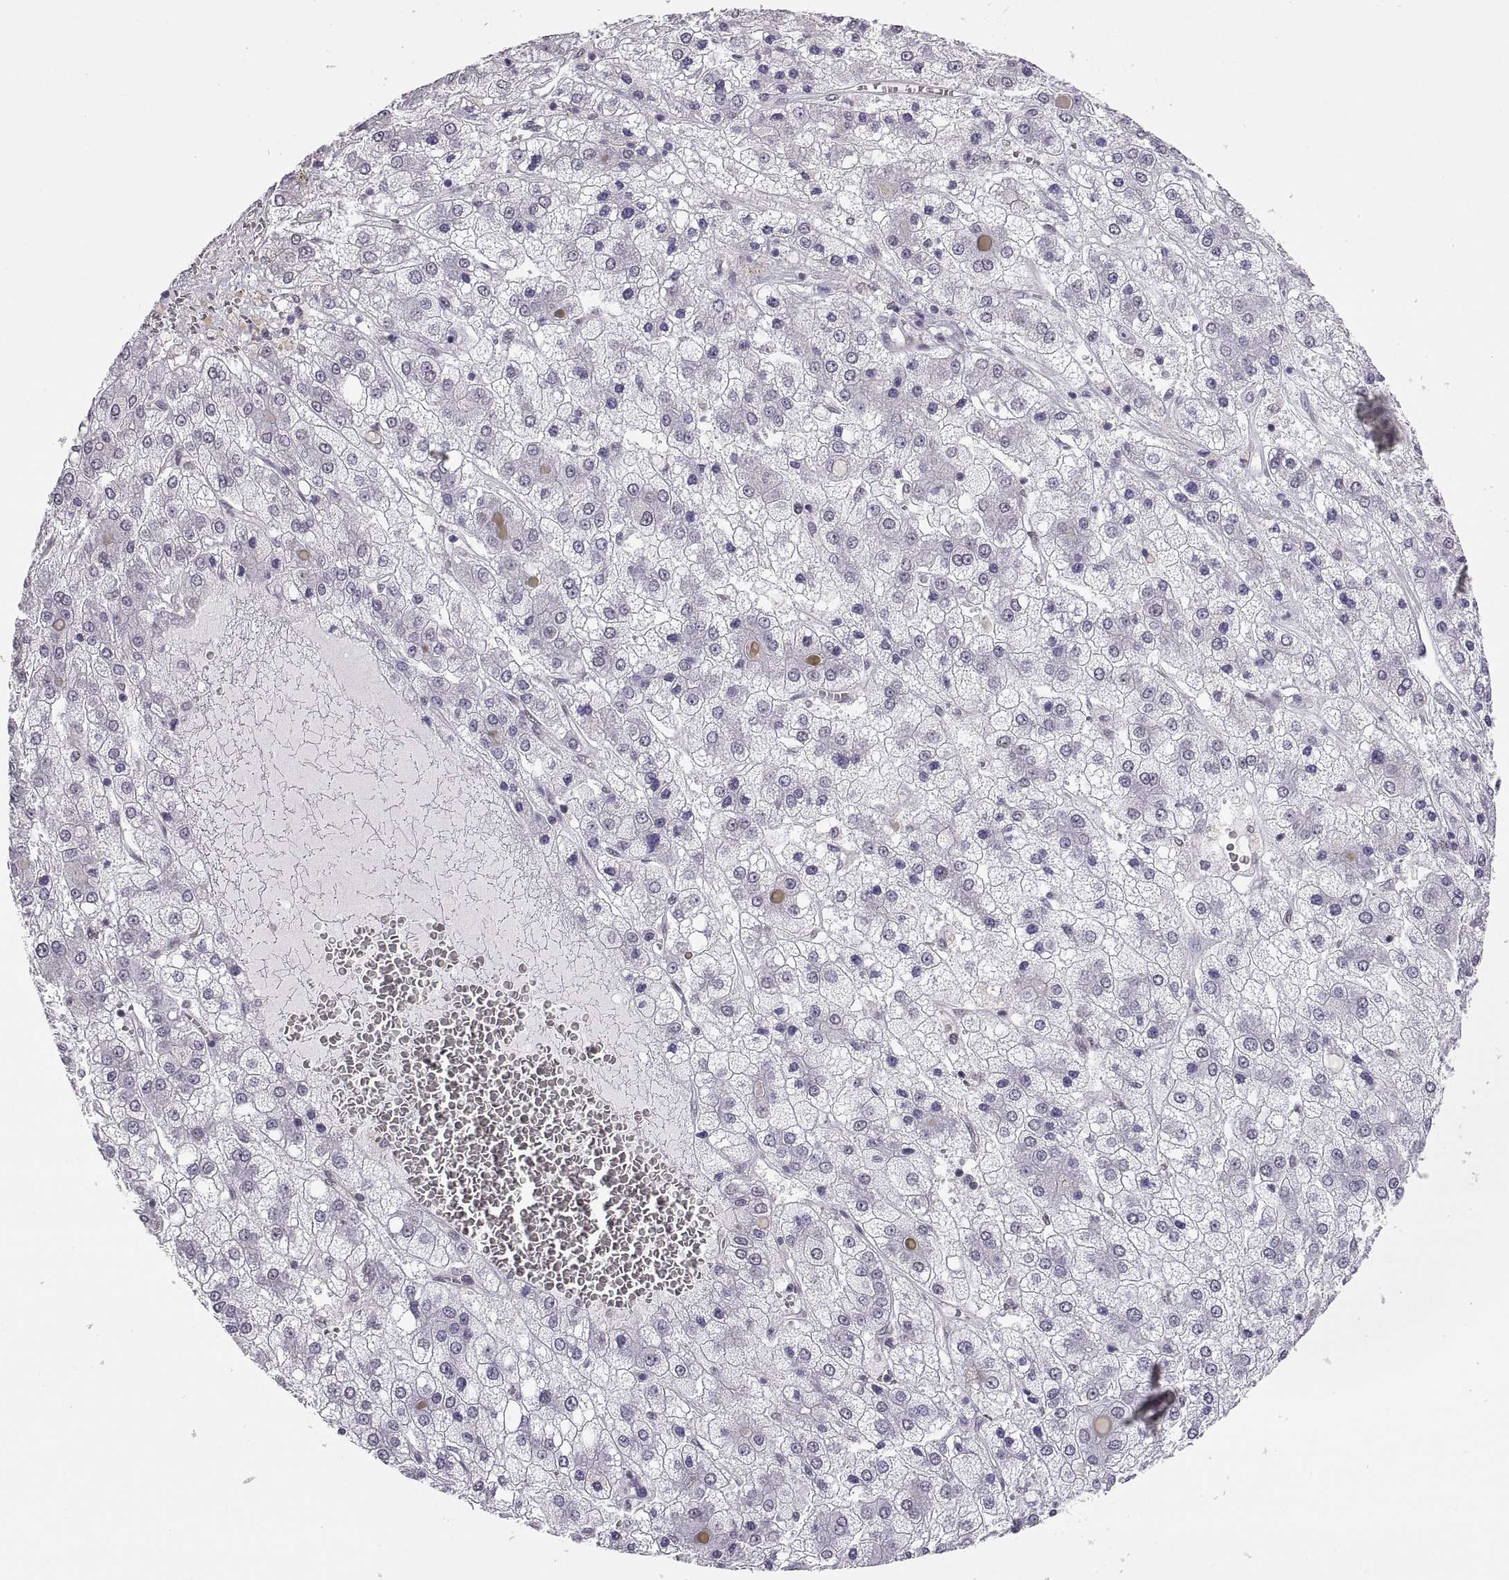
{"staining": {"intensity": "negative", "quantity": "none", "location": "none"}, "tissue": "liver cancer", "cell_type": "Tumor cells", "image_type": "cancer", "snomed": [{"axis": "morphology", "description": "Carcinoma, Hepatocellular, NOS"}, {"axis": "topography", "description": "Liver"}], "caption": "Image shows no significant protein positivity in tumor cells of liver hepatocellular carcinoma.", "gene": "CARTPT", "patient": {"sex": "male", "age": 73}}